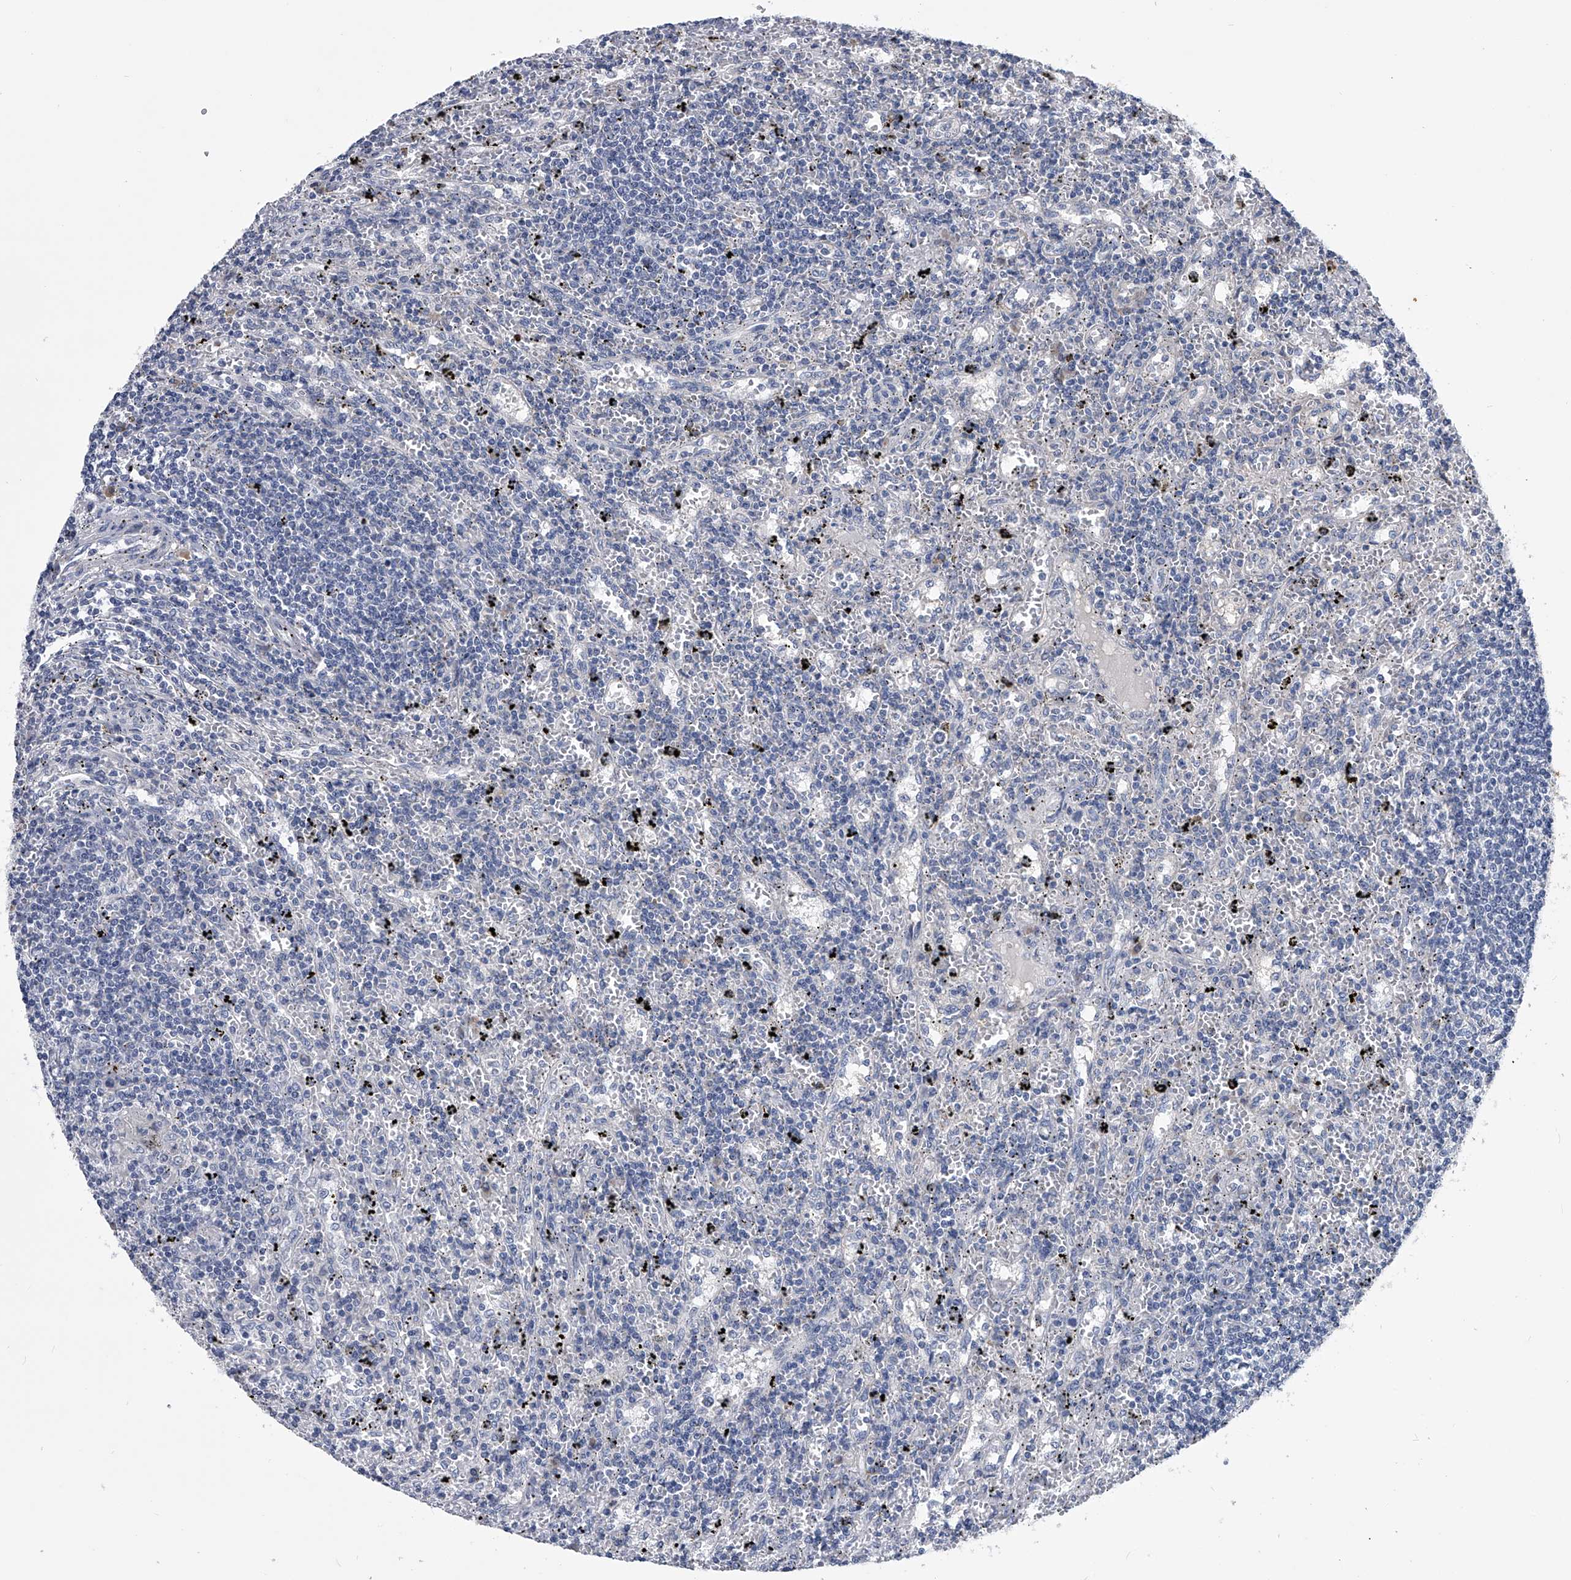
{"staining": {"intensity": "negative", "quantity": "none", "location": "none"}, "tissue": "lymphoma", "cell_type": "Tumor cells", "image_type": "cancer", "snomed": [{"axis": "morphology", "description": "Malignant lymphoma, non-Hodgkin's type, Low grade"}, {"axis": "topography", "description": "Spleen"}], "caption": "An image of lymphoma stained for a protein demonstrates no brown staining in tumor cells. (DAB immunohistochemistry, high magnification).", "gene": "OAT", "patient": {"sex": "male", "age": 76}}